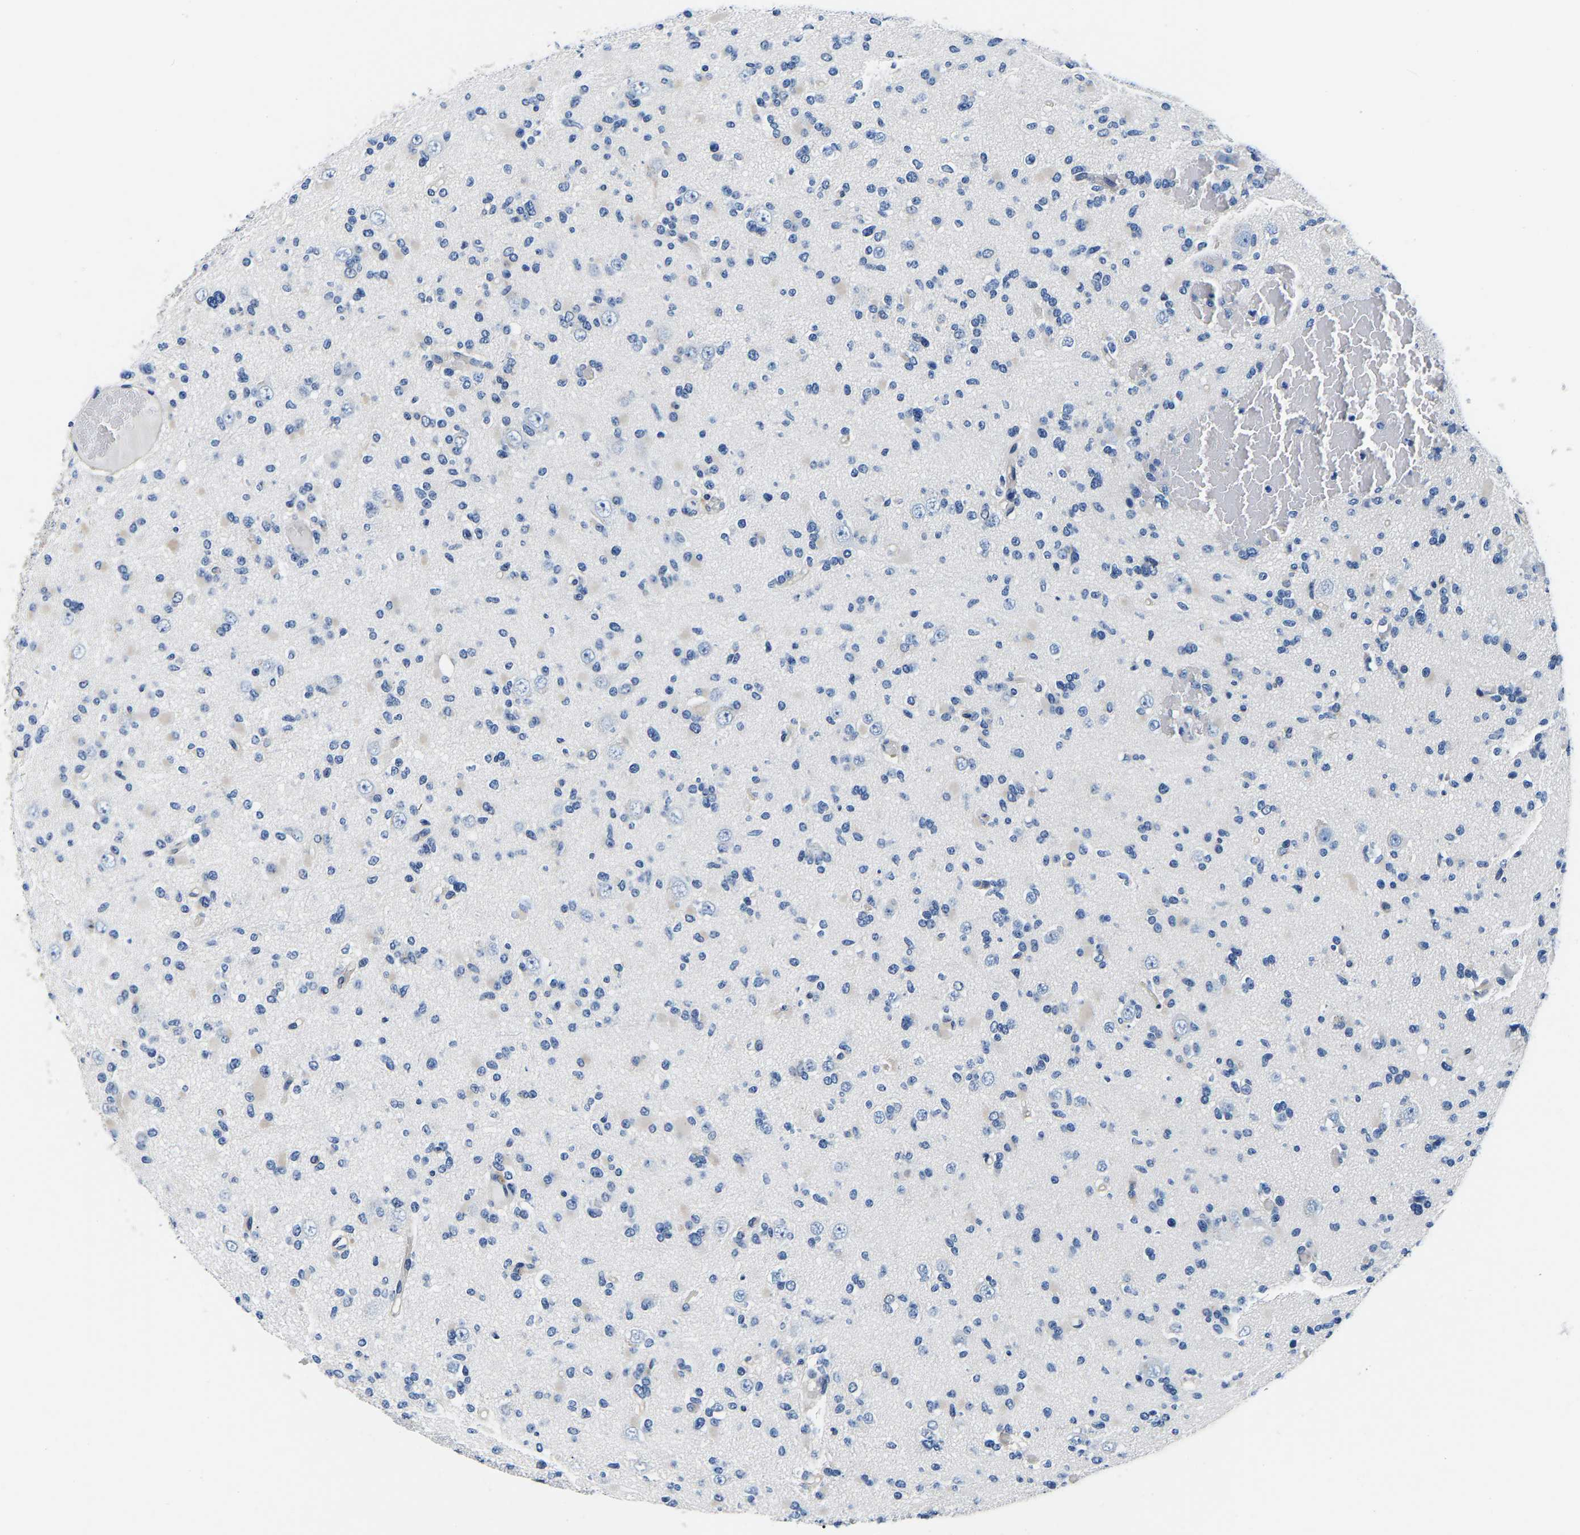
{"staining": {"intensity": "negative", "quantity": "none", "location": "none"}, "tissue": "glioma", "cell_type": "Tumor cells", "image_type": "cancer", "snomed": [{"axis": "morphology", "description": "Glioma, malignant, Low grade"}, {"axis": "topography", "description": "Brain"}], "caption": "The micrograph displays no significant expression in tumor cells of glioma.", "gene": "ACO1", "patient": {"sex": "female", "age": 22}}